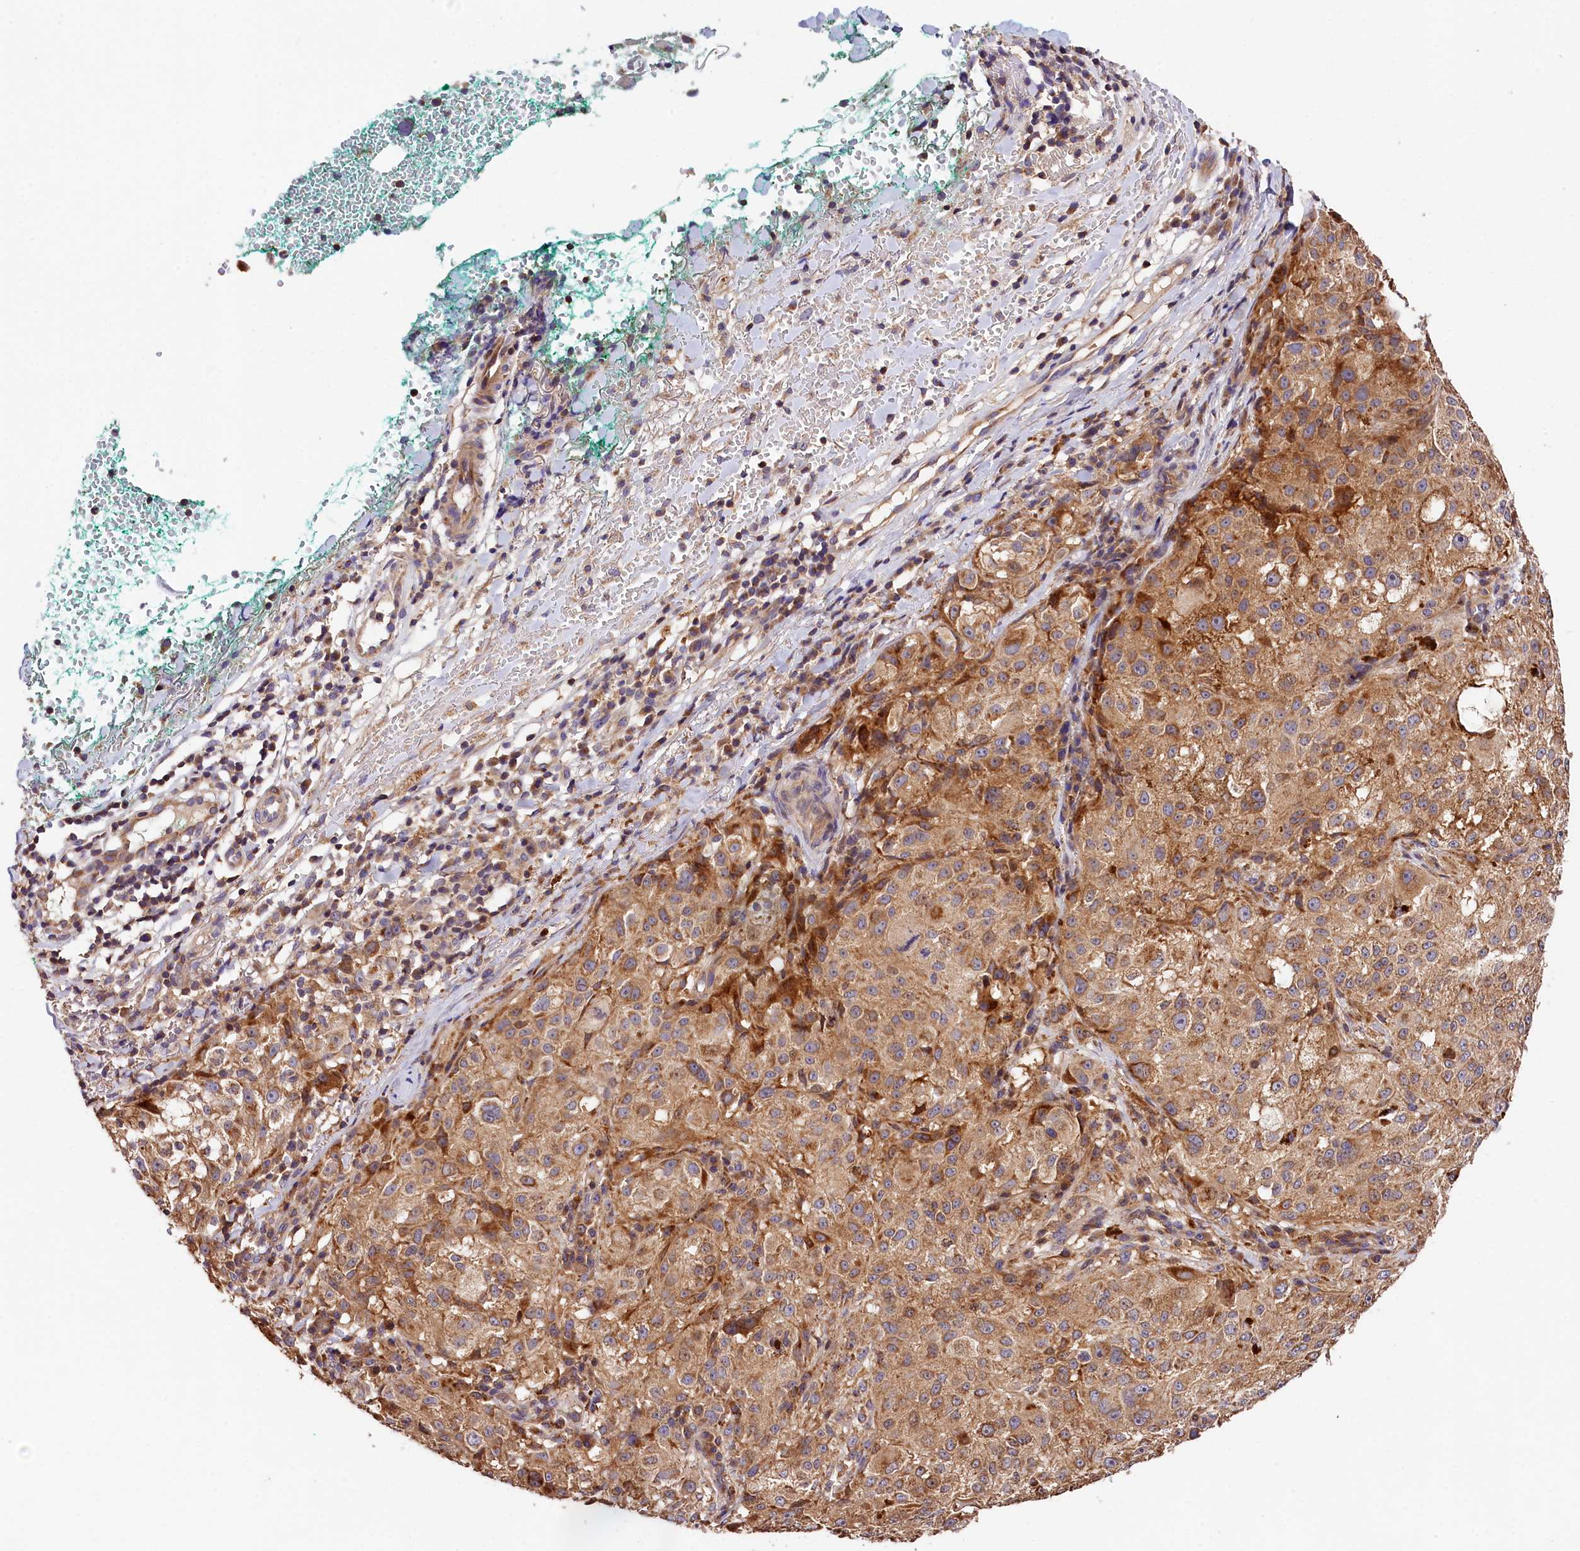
{"staining": {"intensity": "moderate", "quantity": ">75%", "location": "cytoplasmic/membranous"}, "tissue": "melanoma", "cell_type": "Tumor cells", "image_type": "cancer", "snomed": [{"axis": "morphology", "description": "Necrosis, NOS"}, {"axis": "morphology", "description": "Malignant melanoma, NOS"}, {"axis": "topography", "description": "Skin"}], "caption": "High-power microscopy captured an immunohistochemistry (IHC) photomicrograph of malignant melanoma, revealing moderate cytoplasmic/membranous expression in approximately >75% of tumor cells. (DAB = brown stain, brightfield microscopy at high magnification).", "gene": "KPTN", "patient": {"sex": "female", "age": 87}}